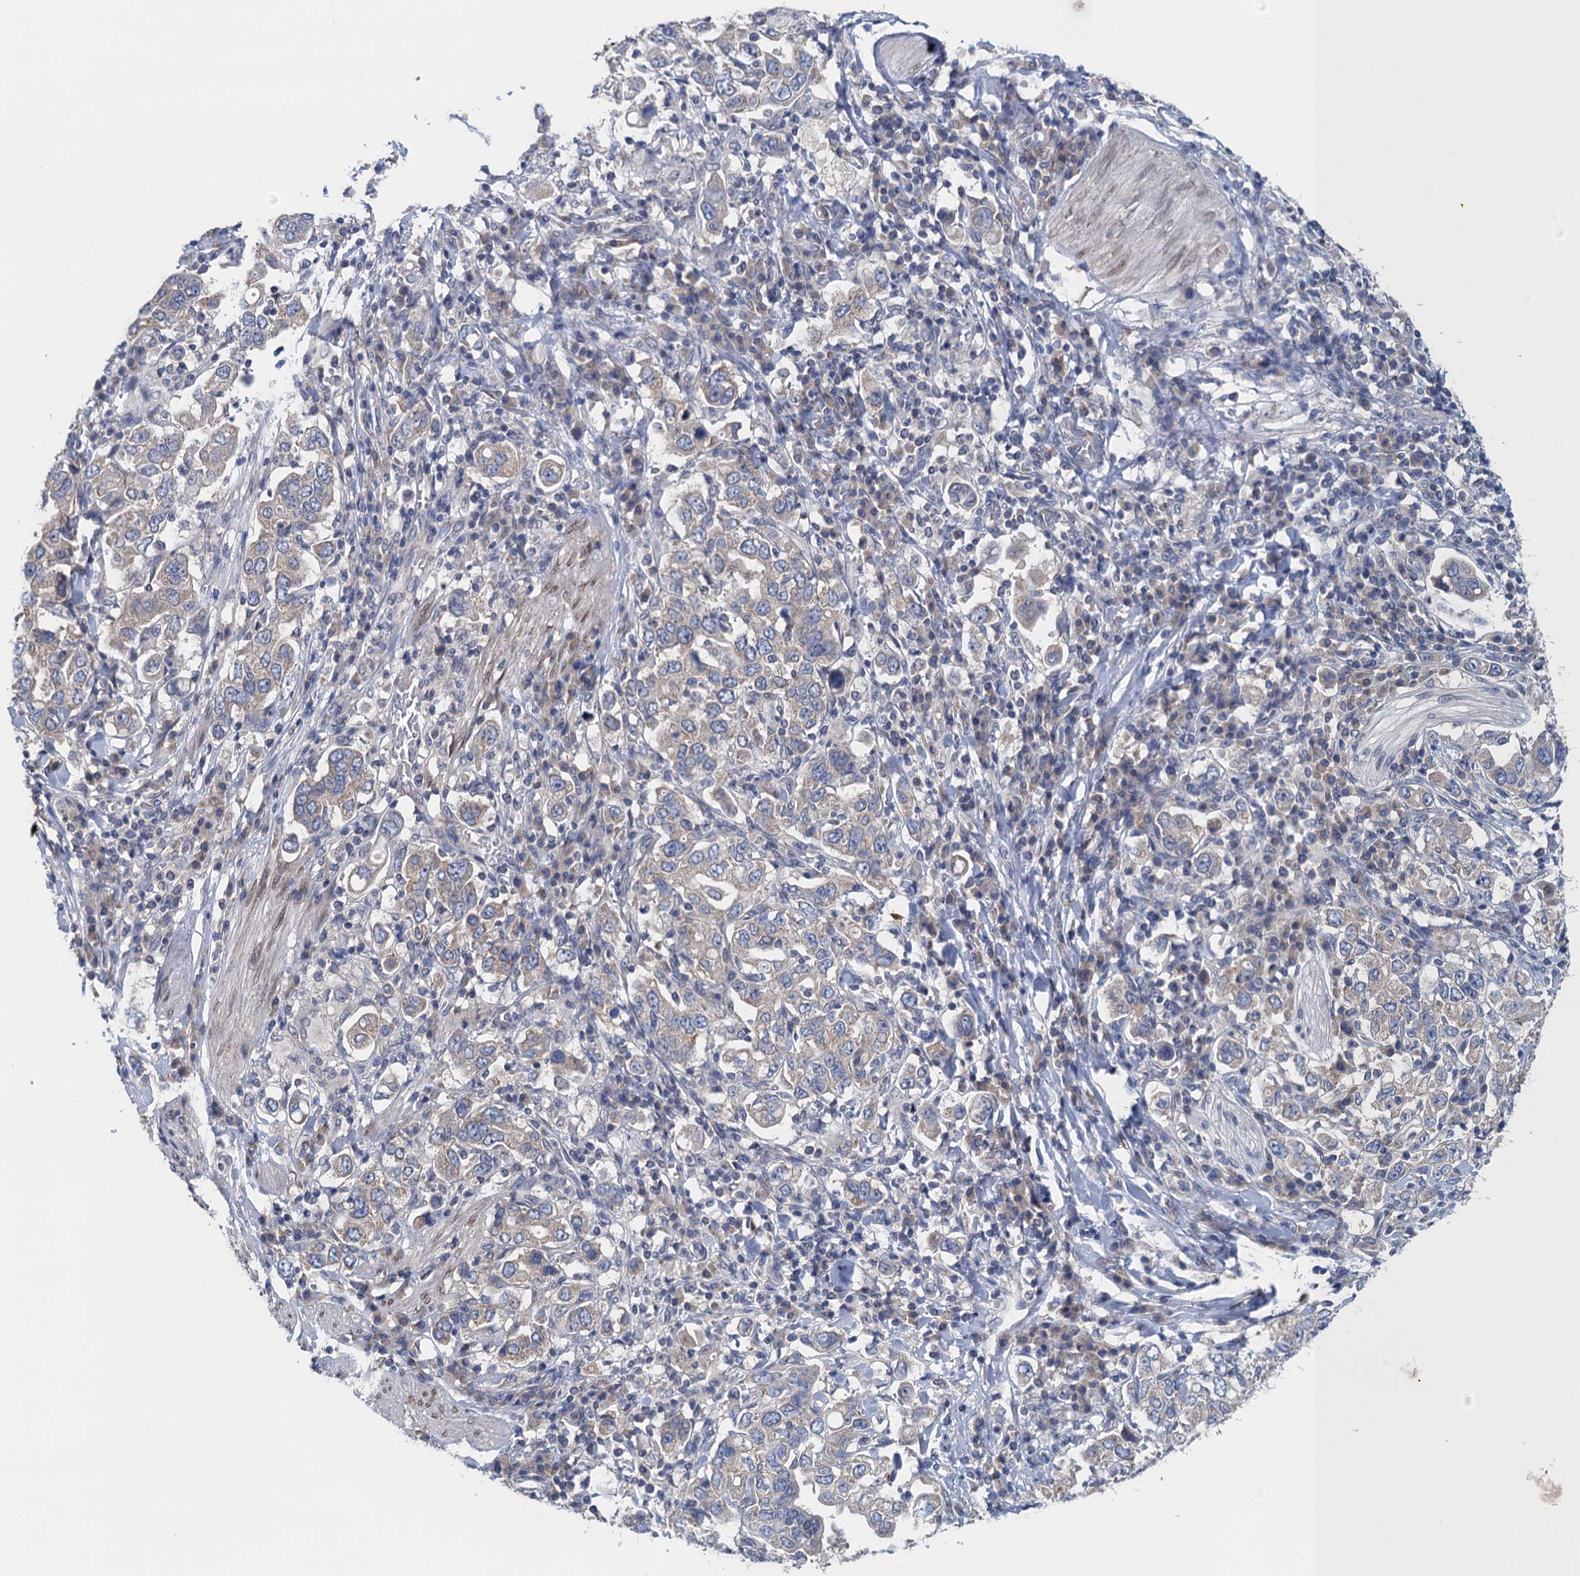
{"staining": {"intensity": "weak", "quantity": "<25%", "location": "cytoplasmic/membranous"}, "tissue": "stomach cancer", "cell_type": "Tumor cells", "image_type": "cancer", "snomed": [{"axis": "morphology", "description": "Adenocarcinoma, NOS"}, {"axis": "topography", "description": "Stomach, upper"}], "caption": "Tumor cells show no significant protein positivity in stomach cancer. (Stains: DAB immunohistochemistry (IHC) with hematoxylin counter stain, Microscopy: brightfield microscopy at high magnification).", "gene": "CTU2", "patient": {"sex": "male", "age": 62}}